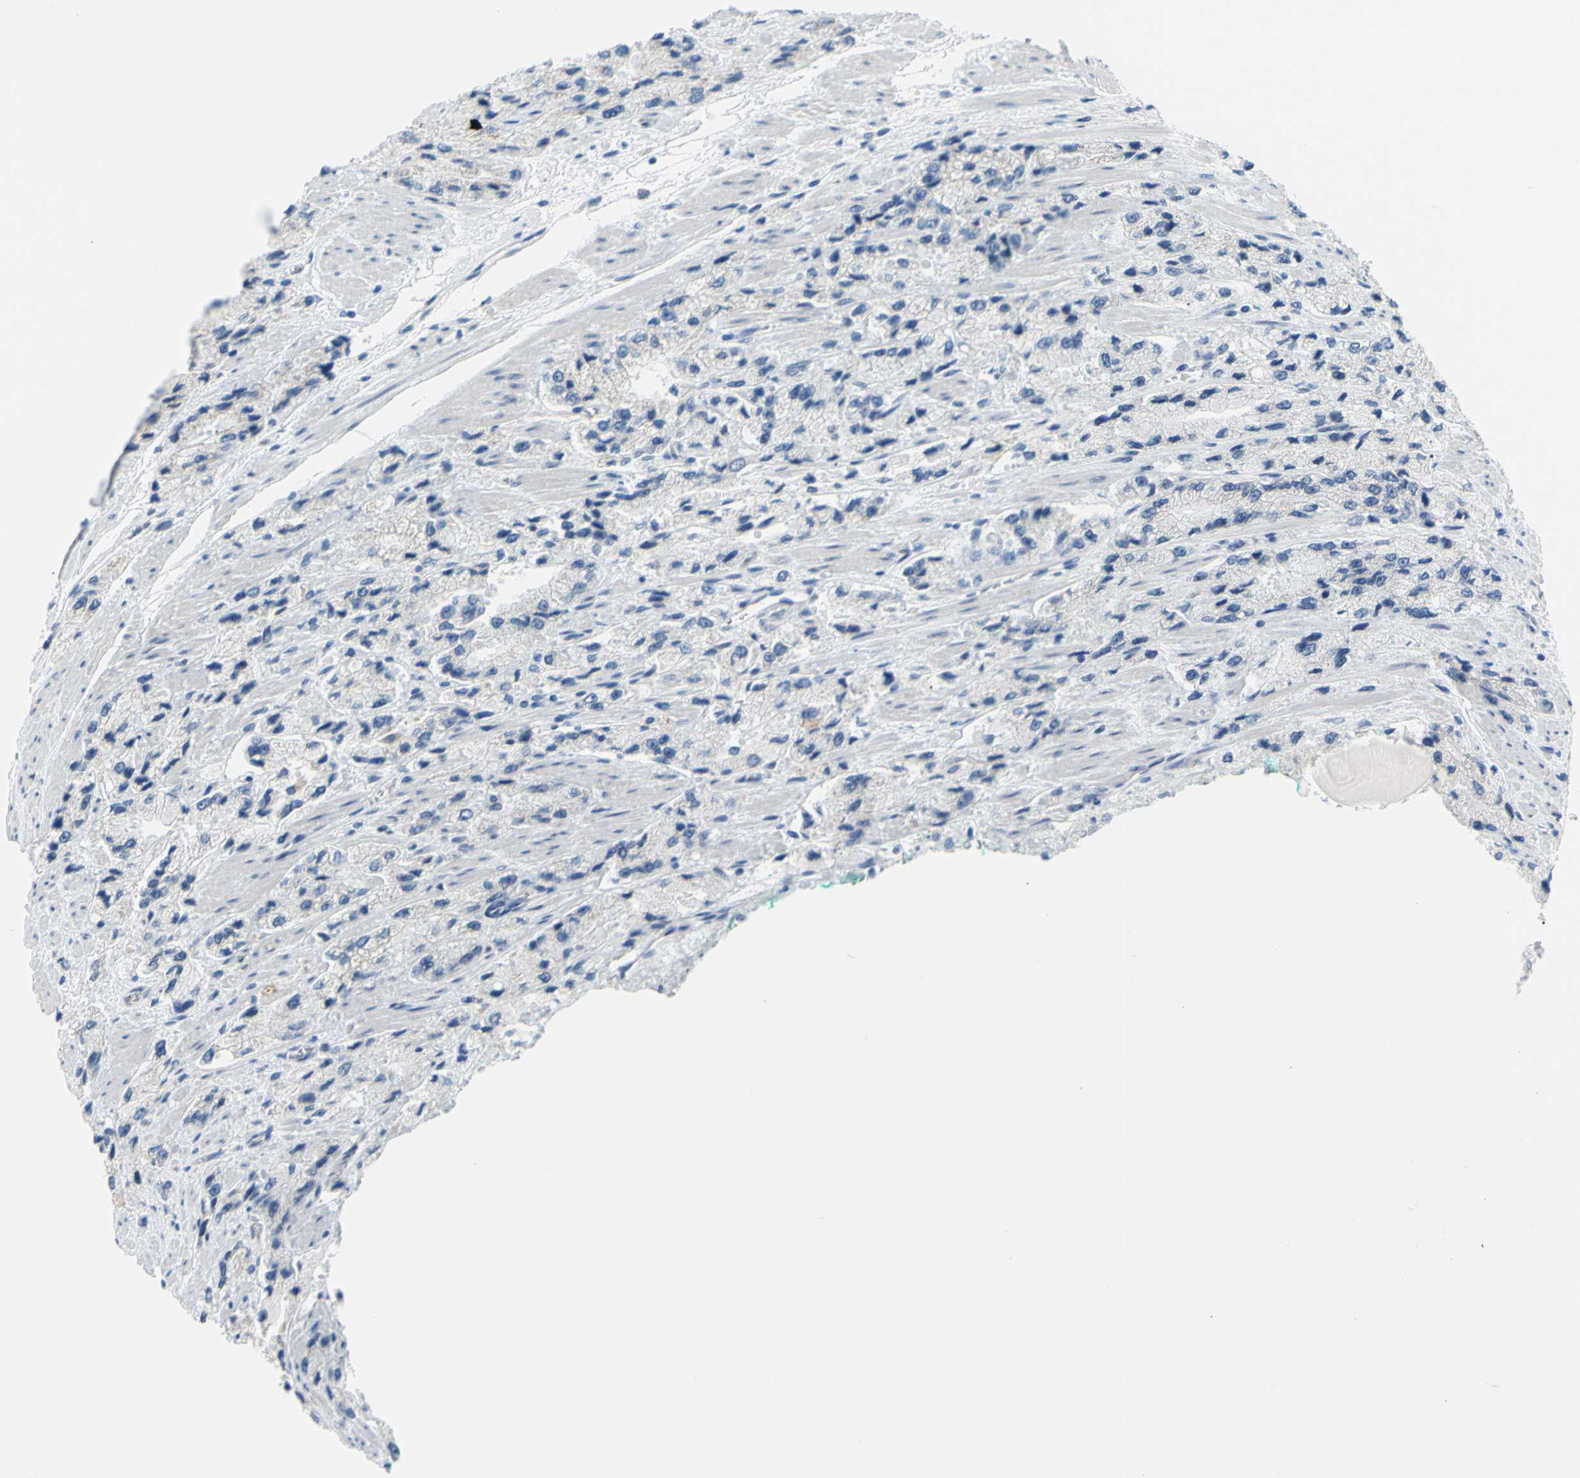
{"staining": {"intensity": "negative", "quantity": "none", "location": "none"}, "tissue": "prostate cancer", "cell_type": "Tumor cells", "image_type": "cancer", "snomed": [{"axis": "morphology", "description": "Adenocarcinoma, High grade"}, {"axis": "topography", "description": "Prostate"}], "caption": "High magnification brightfield microscopy of prostate cancer (high-grade adenocarcinoma) stained with DAB (3,3'-diaminobenzidine) (brown) and counterstained with hematoxylin (blue): tumor cells show no significant positivity. (DAB (3,3'-diaminobenzidine) immunohistochemistry, high magnification).", "gene": "DCT", "patient": {"sex": "male", "age": 58}}